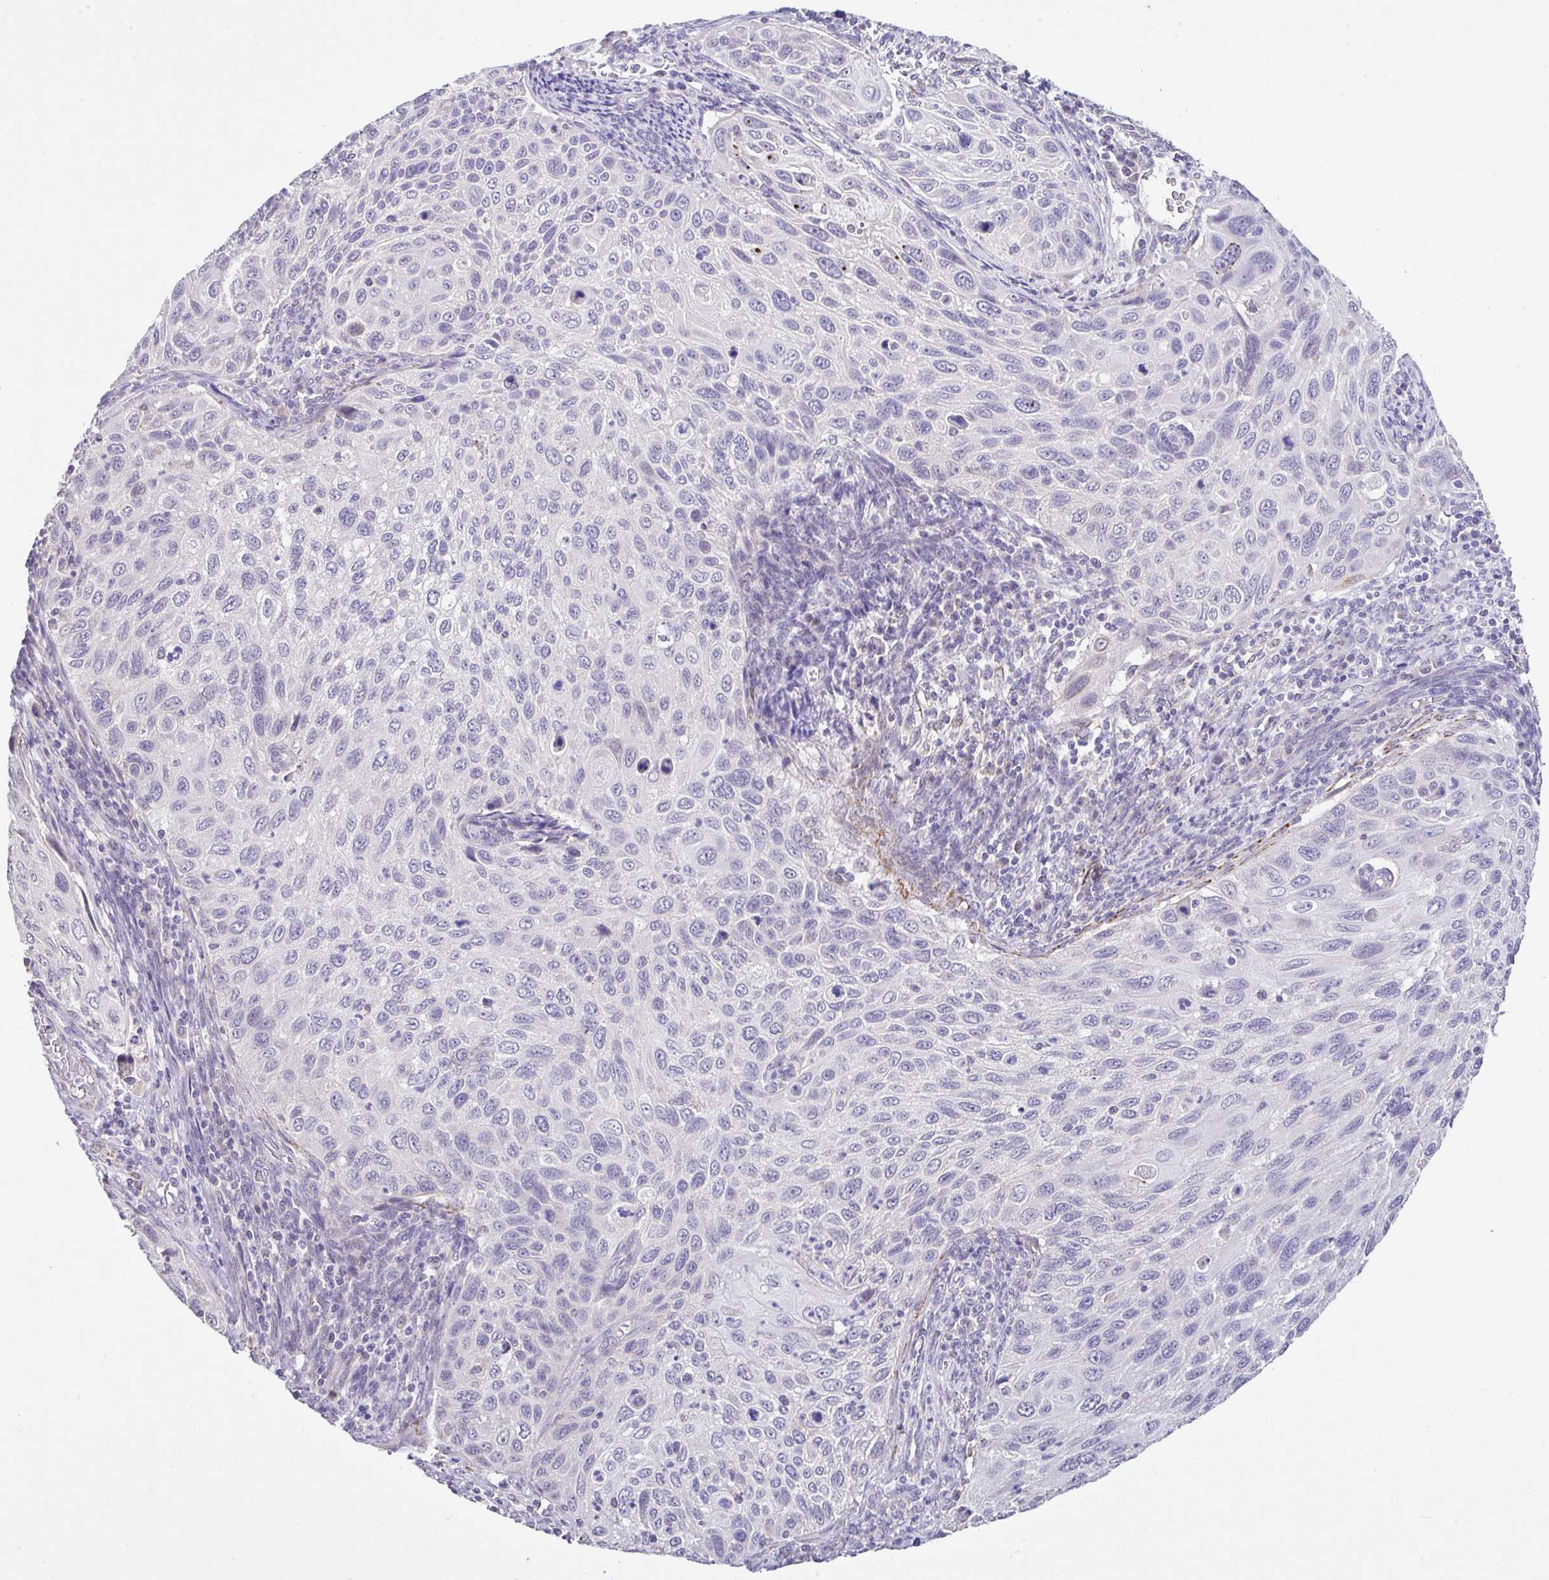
{"staining": {"intensity": "negative", "quantity": "none", "location": "none"}, "tissue": "cervical cancer", "cell_type": "Tumor cells", "image_type": "cancer", "snomed": [{"axis": "morphology", "description": "Squamous cell carcinoma, NOS"}, {"axis": "topography", "description": "Cervix"}], "caption": "The immunohistochemistry micrograph has no significant staining in tumor cells of cervical squamous cell carcinoma tissue. Brightfield microscopy of IHC stained with DAB (3,3'-diaminobenzidine) (brown) and hematoxylin (blue), captured at high magnification.", "gene": "CTU1", "patient": {"sex": "female", "age": 70}}